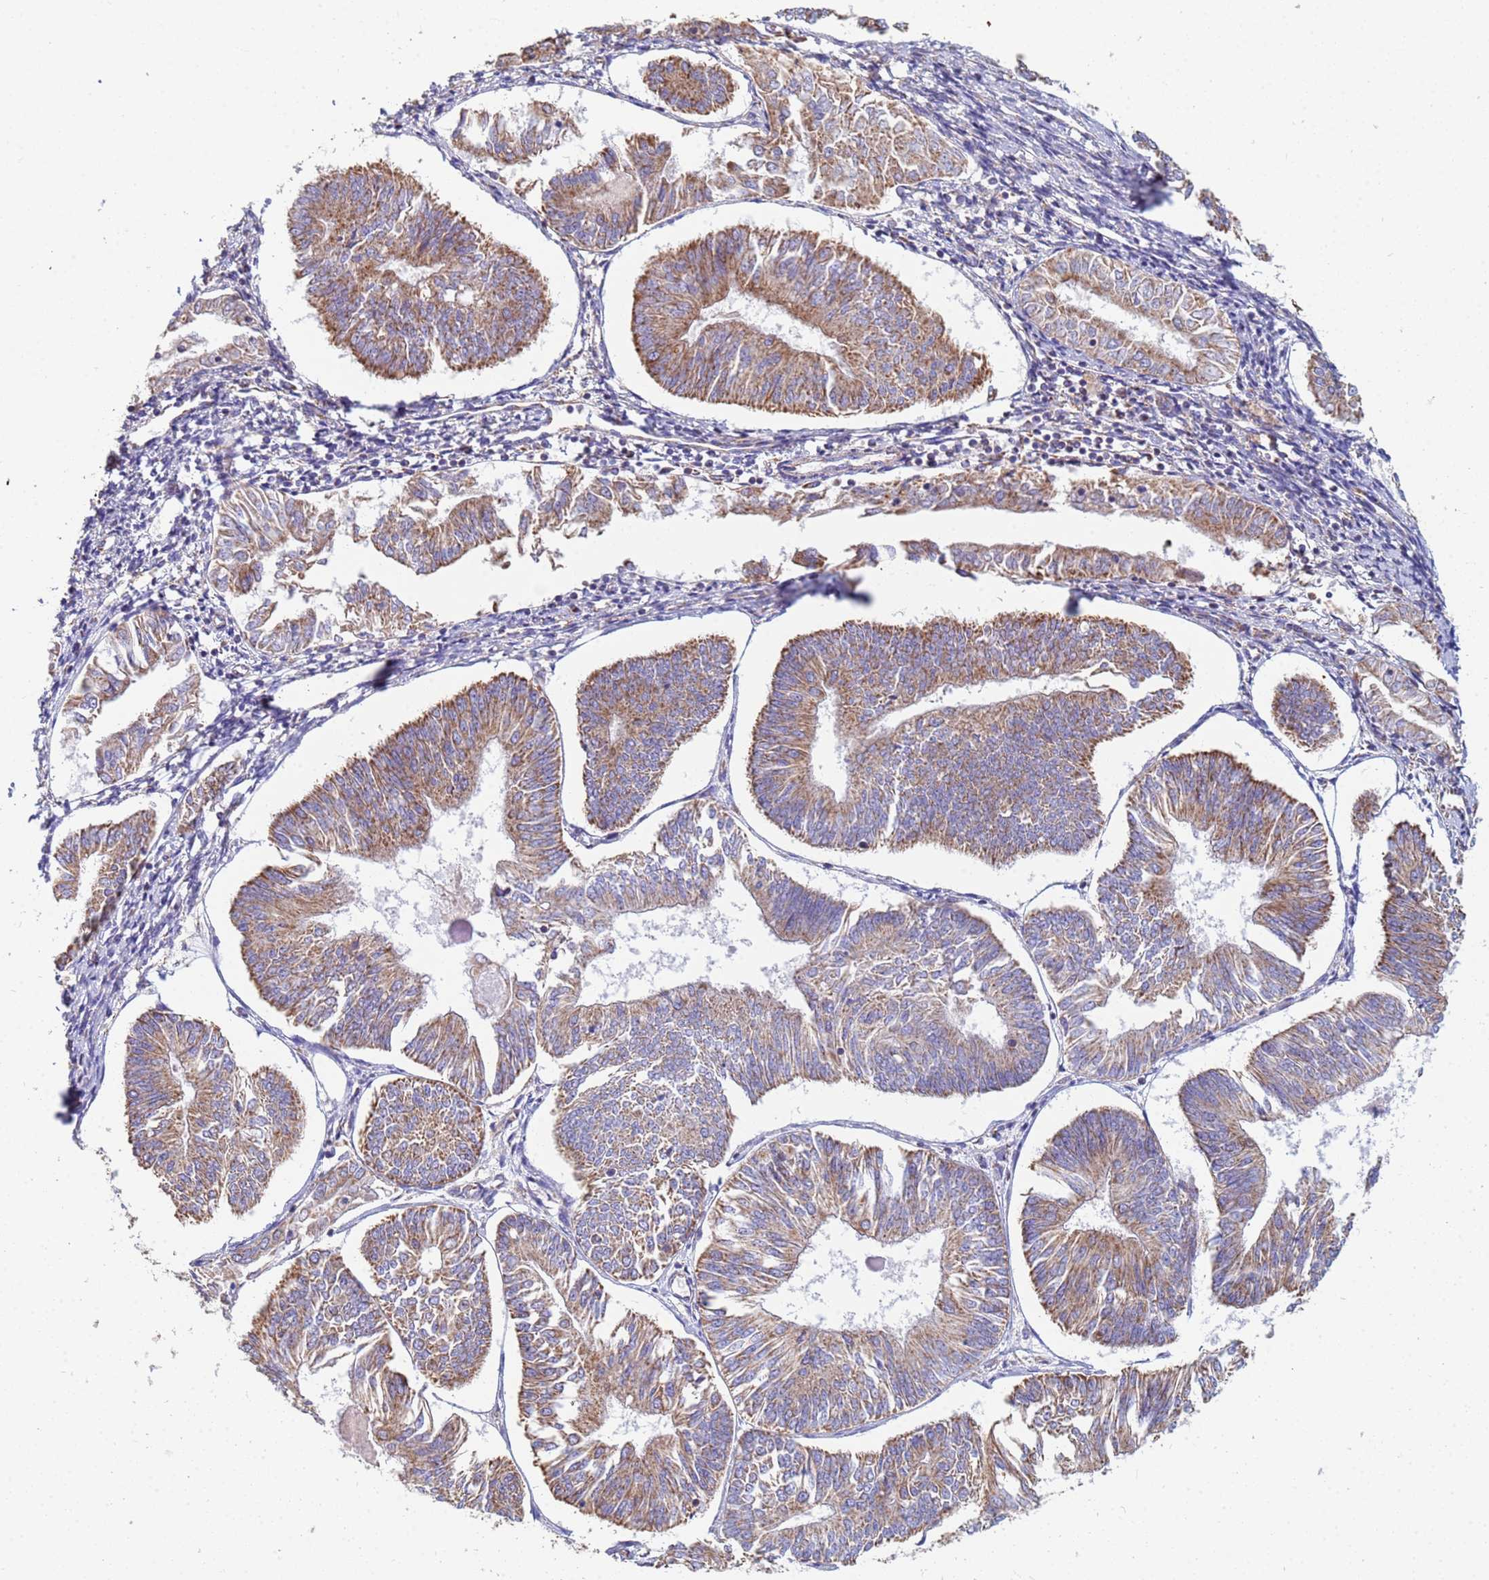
{"staining": {"intensity": "moderate", "quantity": ">75%", "location": "cytoplasmic/membranous"}, "tissue": "endometrial cancer", "cell_type": "Tumor cells", "image_type": "cancer", "snomed": [{"axis": "morphology", "description": "Adenocarcinoma, NOS"}, {"axis": "topography", "description": "Endometrium"}], "caption": "A medium amount of moderate cytoplasmic/membranous expression is seen in about >75% of tumor cells in endometrial adenocarcinoma tissue.", "gene": "UQCRH", "patient": {"sex": "female", "age": 58}}